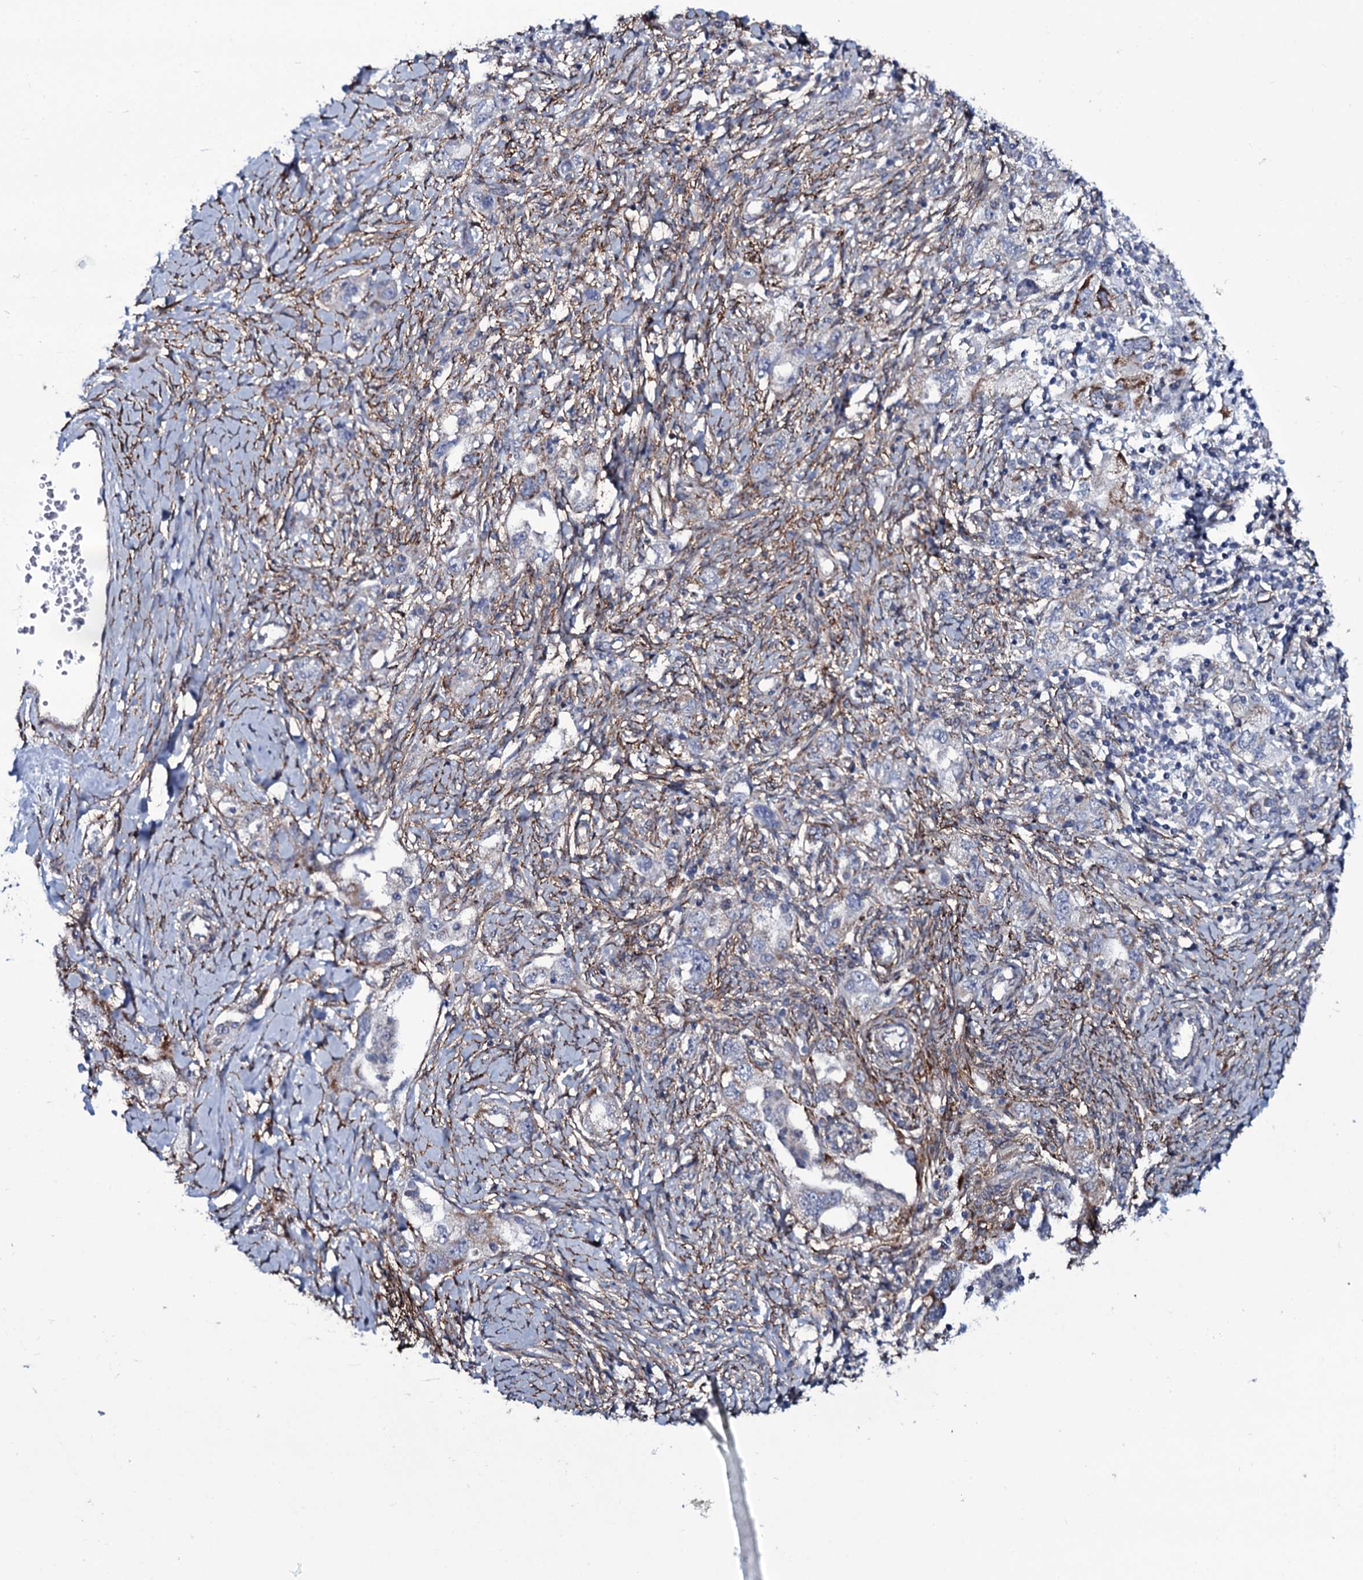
{"staining": {"intensity": "negative", "quantity": "none", "location": "none"}, "tissue": "ovarian cancer", "cell_type": "Tumor cells", "image_type": "cancer", "snomed": [{"axis": "morphology", "description": "Carcinoma, NOS"}, {"axis": "morphology", "description": "Cystadenocarcinoma, serous, NOS"}, {"axis": "topography", "description": "Ovary"}], "caption": "Protein analysis of ovarian carcinoma reveals no significant positivity in tumor cells.", "gene": "WIPF3", "patient": {"sex": "female", "age": 69}}